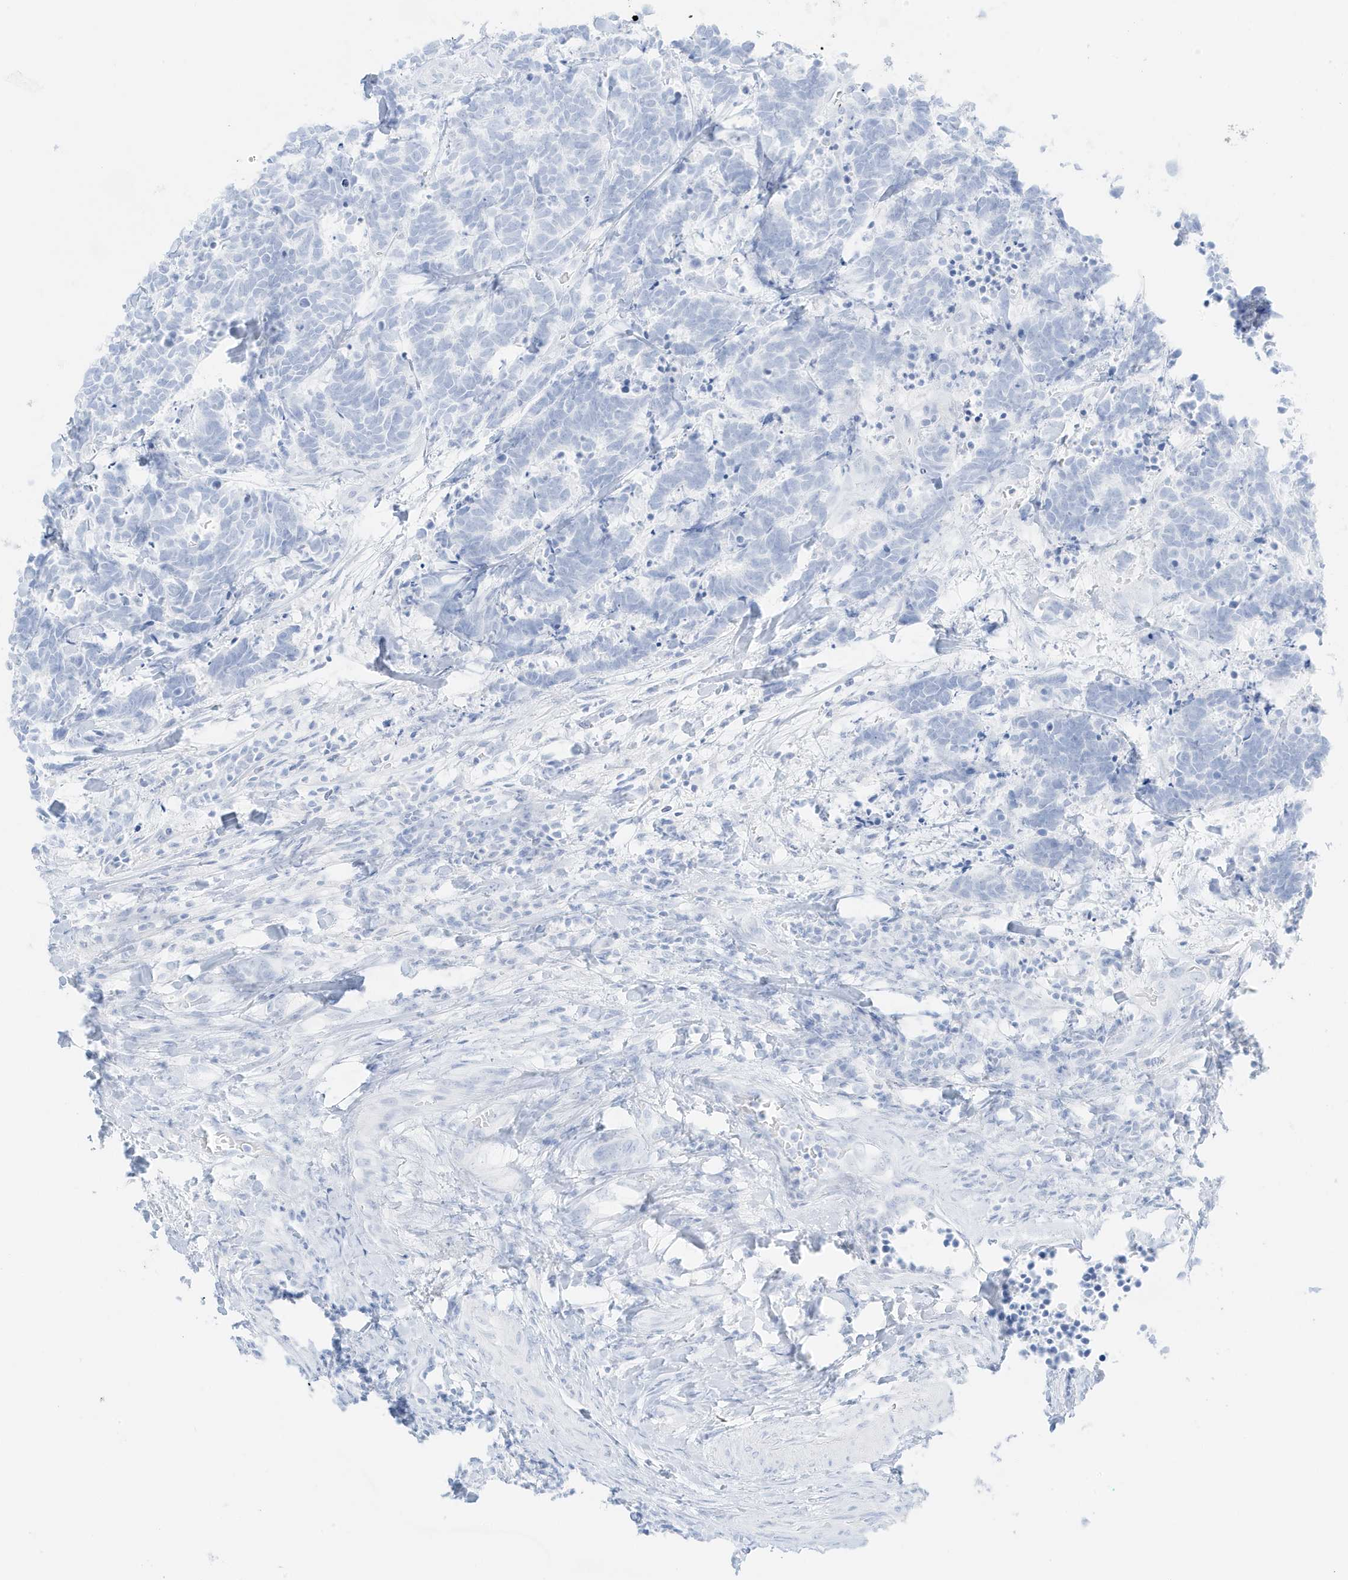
{"staining": {"intensity": "negative", "quantity": "none", "location": "none"}, "tissue": "carcinoid", "cell_type": "Tumor cells", "image_type": "cancer", "snomed": [{"axis": "morphology", "description": "Carcinoma, NOS"}, {"axis": "morphology", "description": "Carcinoid, malignant, NOS"}, {"axis": "topography", "description": "Urinary bladder"}], "caption": "Image shows no significant protein staining in tumor cells of malignant carcinoid.", "gene": "SLC22A13", "patient": {"sex": "male", "age": 57}}